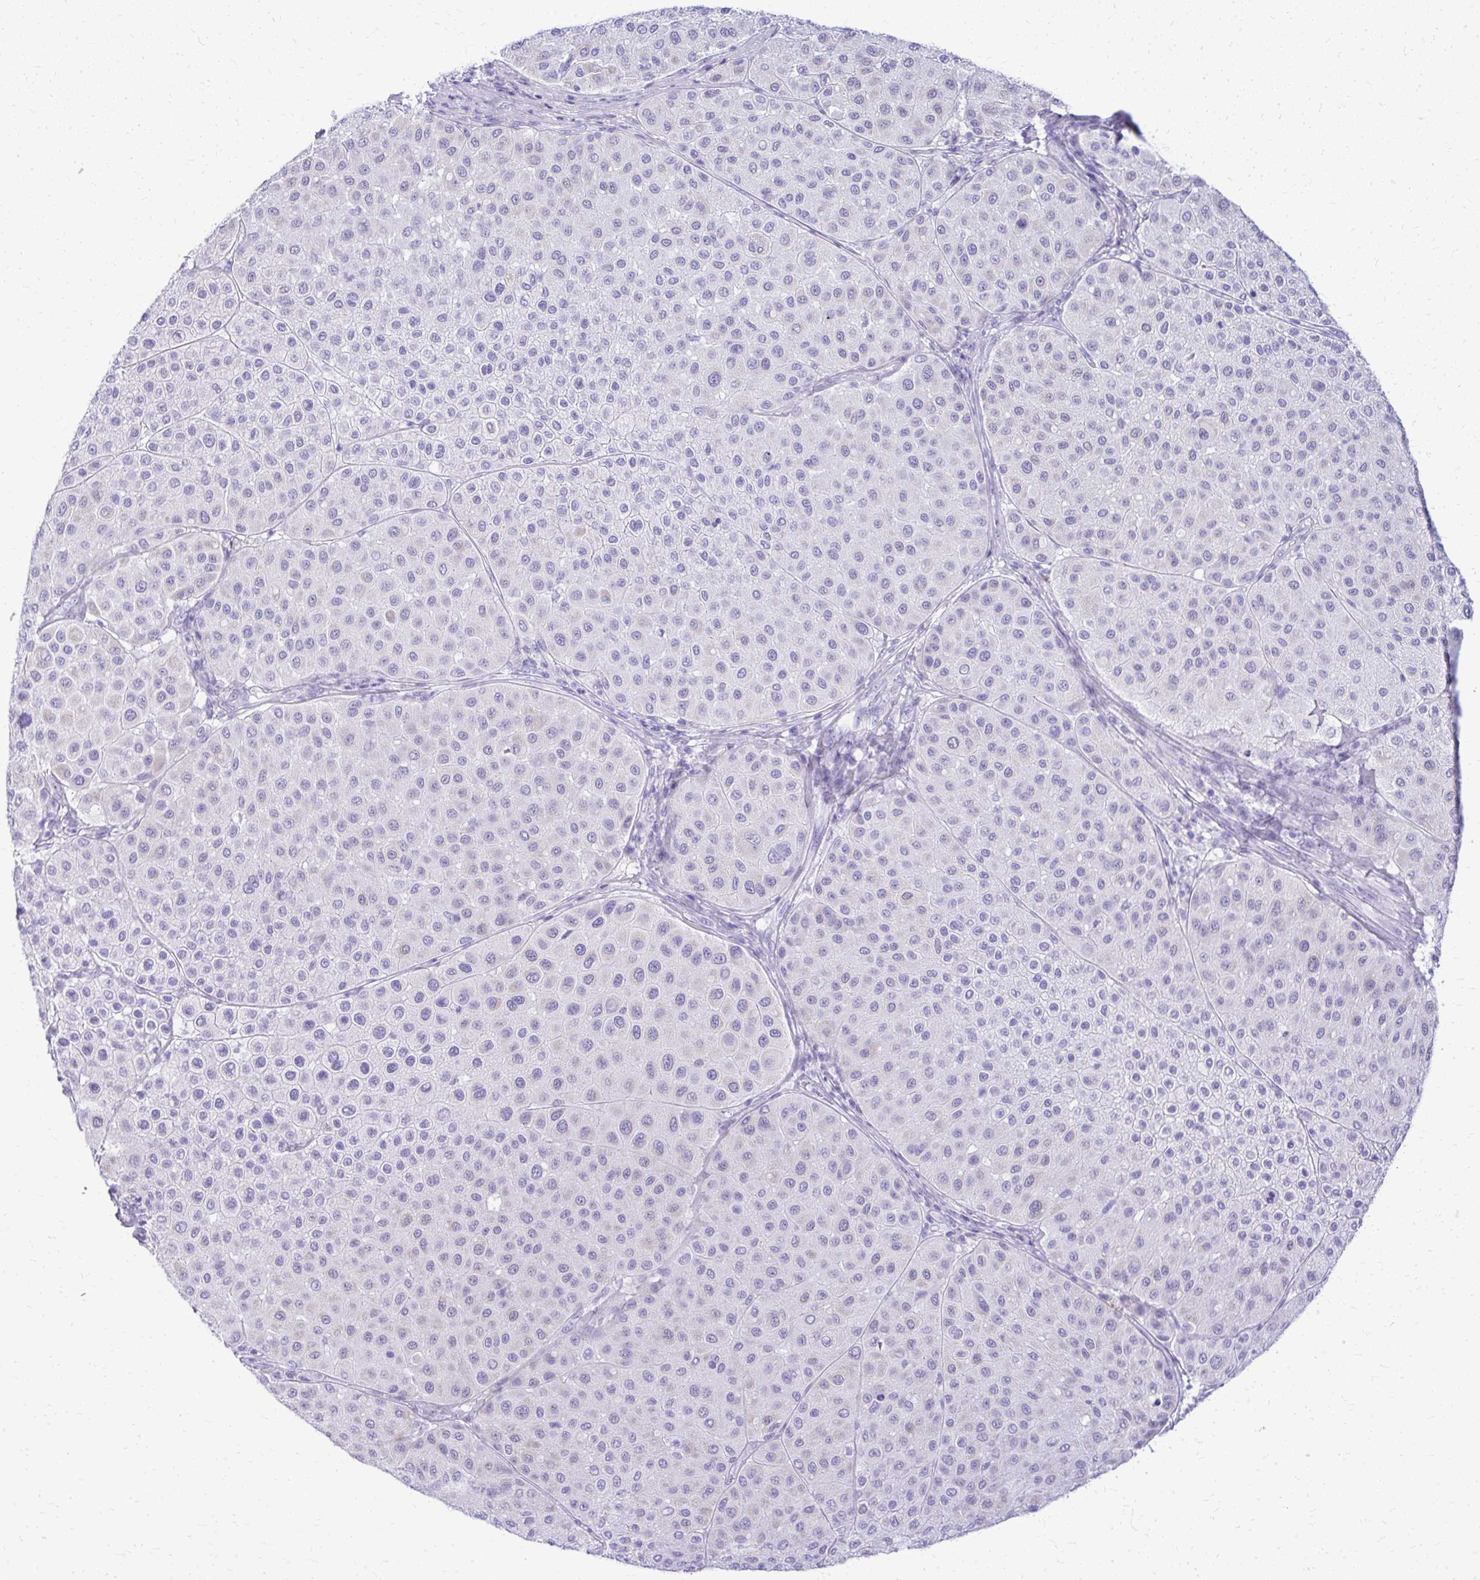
{"staining": {"intensity": "negative", "quantity": "none", "location": "none"}, "tissue": "melanoma", "cell_type": "Tumor cells", "image_type": "cancer", "snomed": [{"axis": "morphology", "description": "Malignant melanoma, Metastatic site"}, {"axis": "topography", "description": "Smooth muscle"}], "caption": "Immunohistochemistry image of neoplastic tissue: human melanoma stained with DAB displays no significant protein positivity in tumor cells.", "gene": "RALYL", "patient": {"sex": "male", "age": 41}}